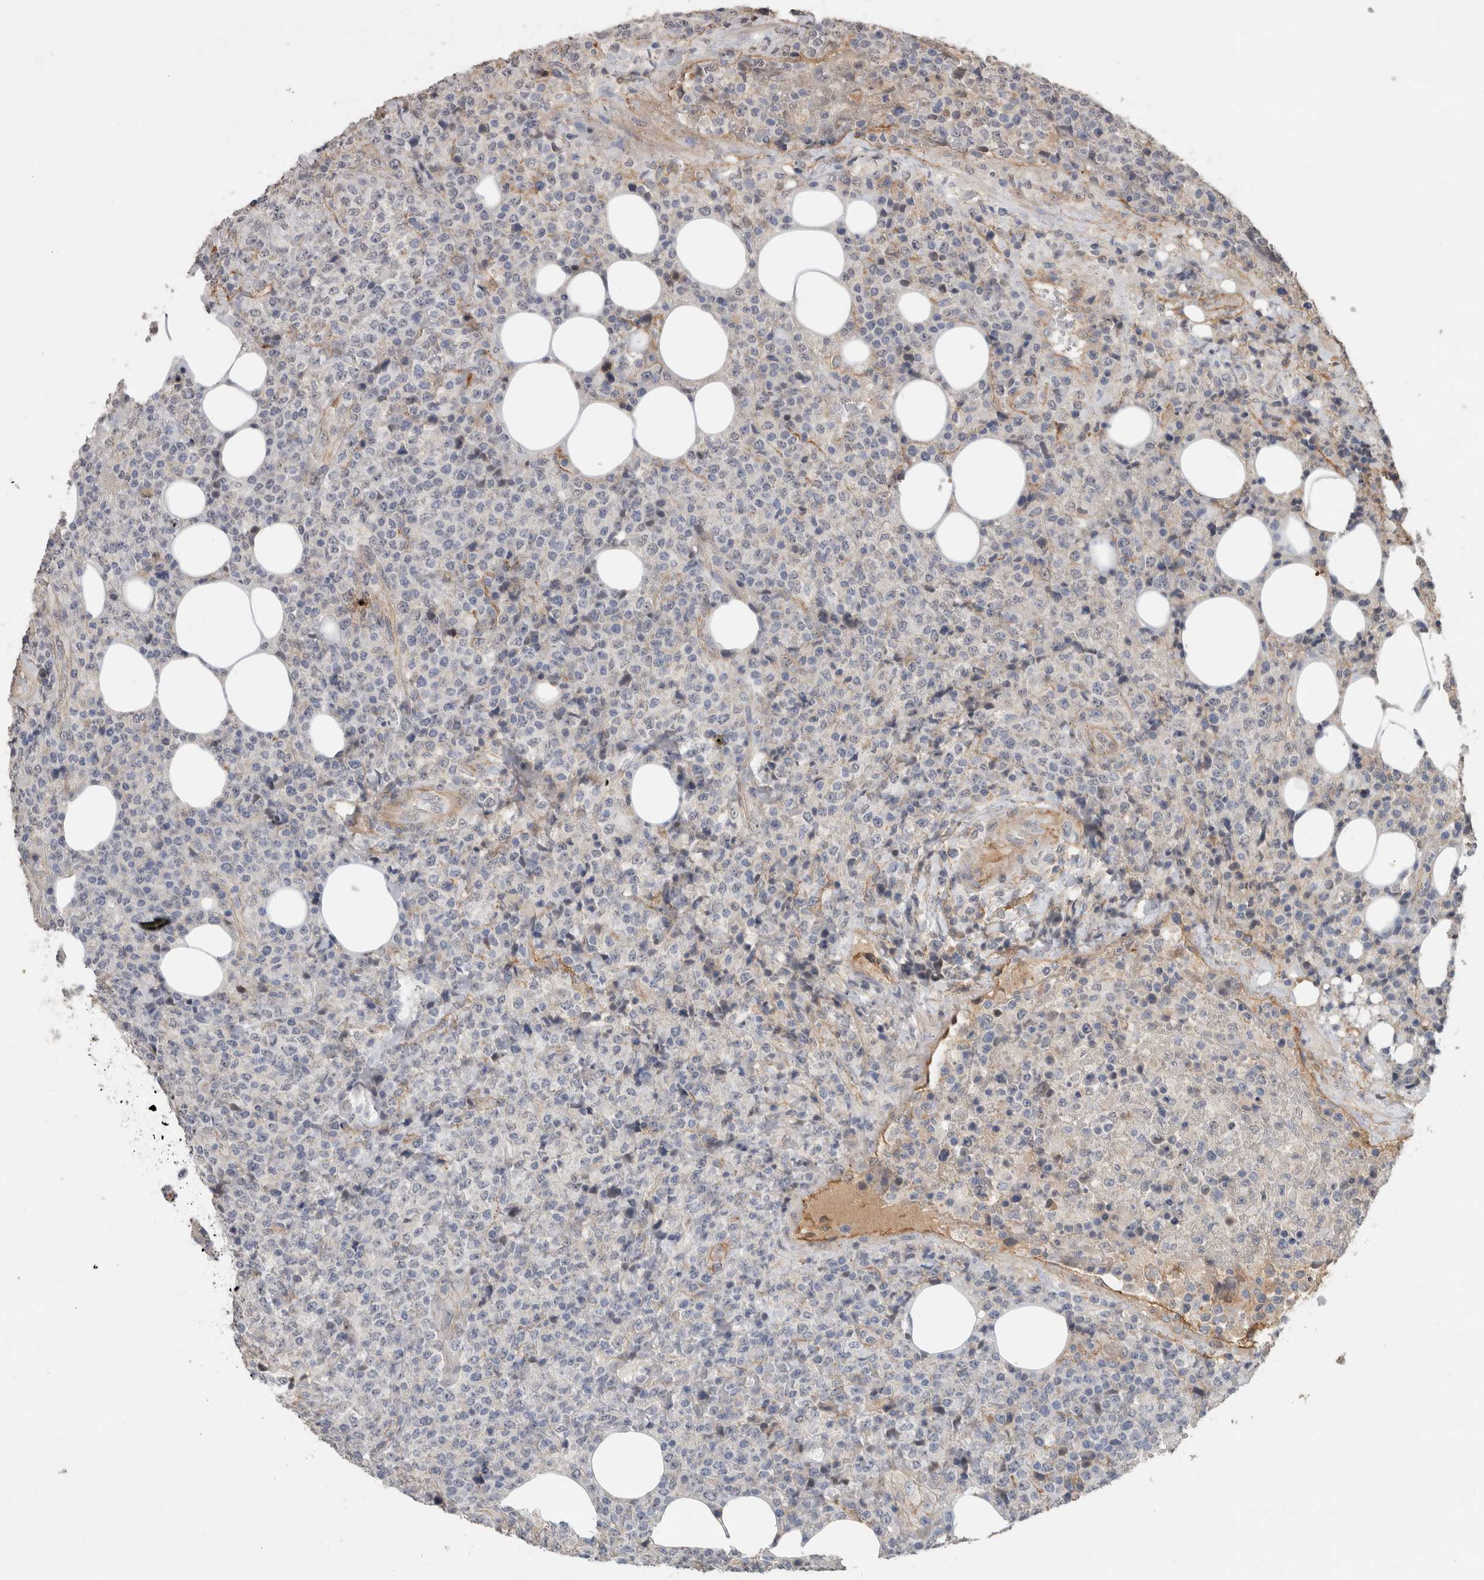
{"staining": {"intensity": "negative", "quantity": "none", "location": "none"}, "tissue": "lymphoma", "cell_type": "Tumor cells", "image_type": "cancer", "snomed": [{"axis": "morphology", "description": "Malignant lymphoma, non-Hodgkin's type, High grade"}, {"axis": "topography", "description": "Lymph node"}], "caption": "Protein analysis of malignant lymphoma, non-Hodgkin's type (high-grade) demonstrates no significant positivity in tumor cells. (DAB immunohistochemistry visualized using brightfield microscopy, high magnification).", "gene": "RECK", "patient": {"sex": "male", "age": 13}}